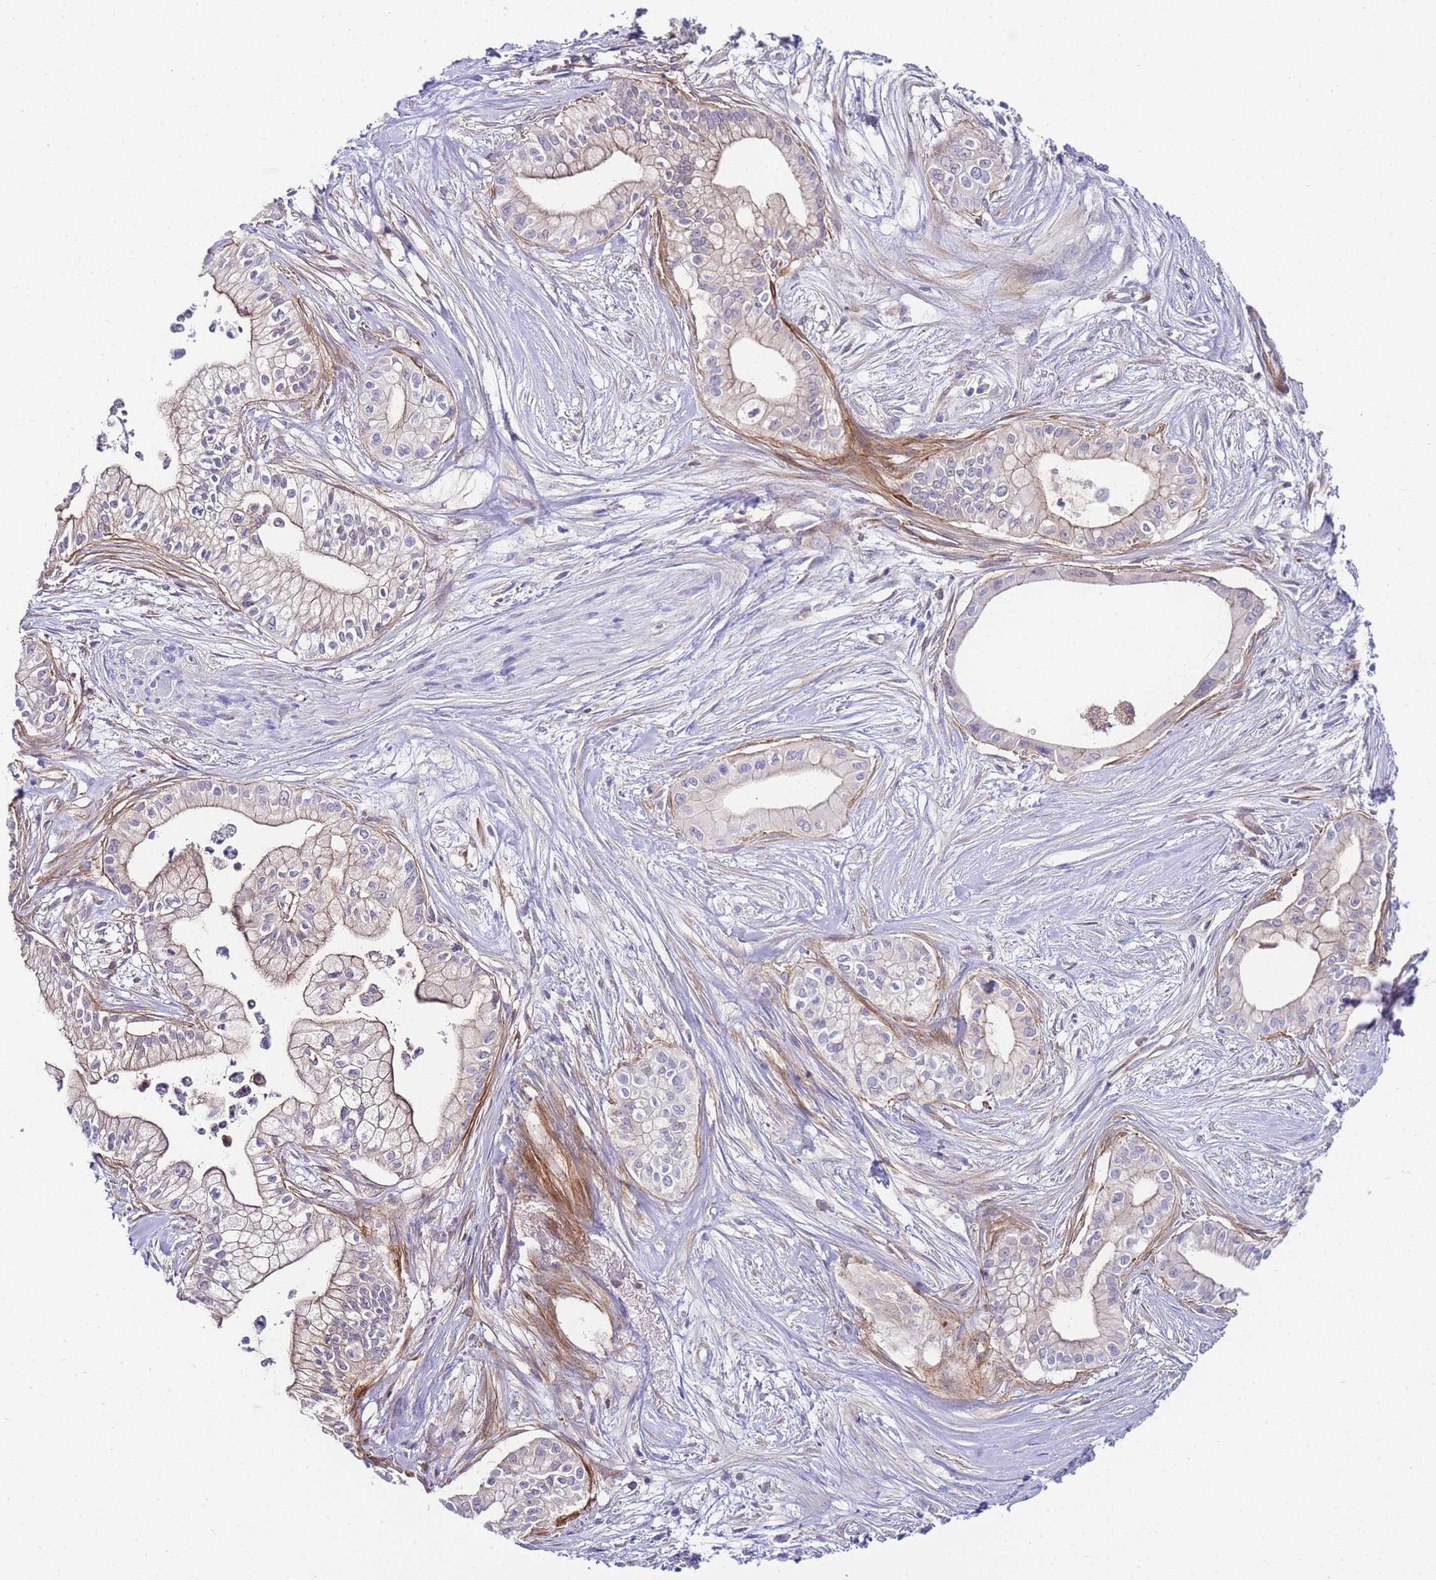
{"staining": {"intensity": "weak", "quantity": "<25%", "location": "cytoplasmic/membranous"}, "tissue": "pancreatic cancer", "cell_type": "Tumor cells", "image_type": "cancer", "snomed": [{"axis": "morphology", "description": "Adenocarcinoma, NOS"}, {"axis": "topography", "description": "Pancreas"}], "caption": "Tumor cells show no significant staining in pancreatic cancer (adenocarcinoma).", "gene": "FBN3", "patient": {"sex": "male", "age": 78}}